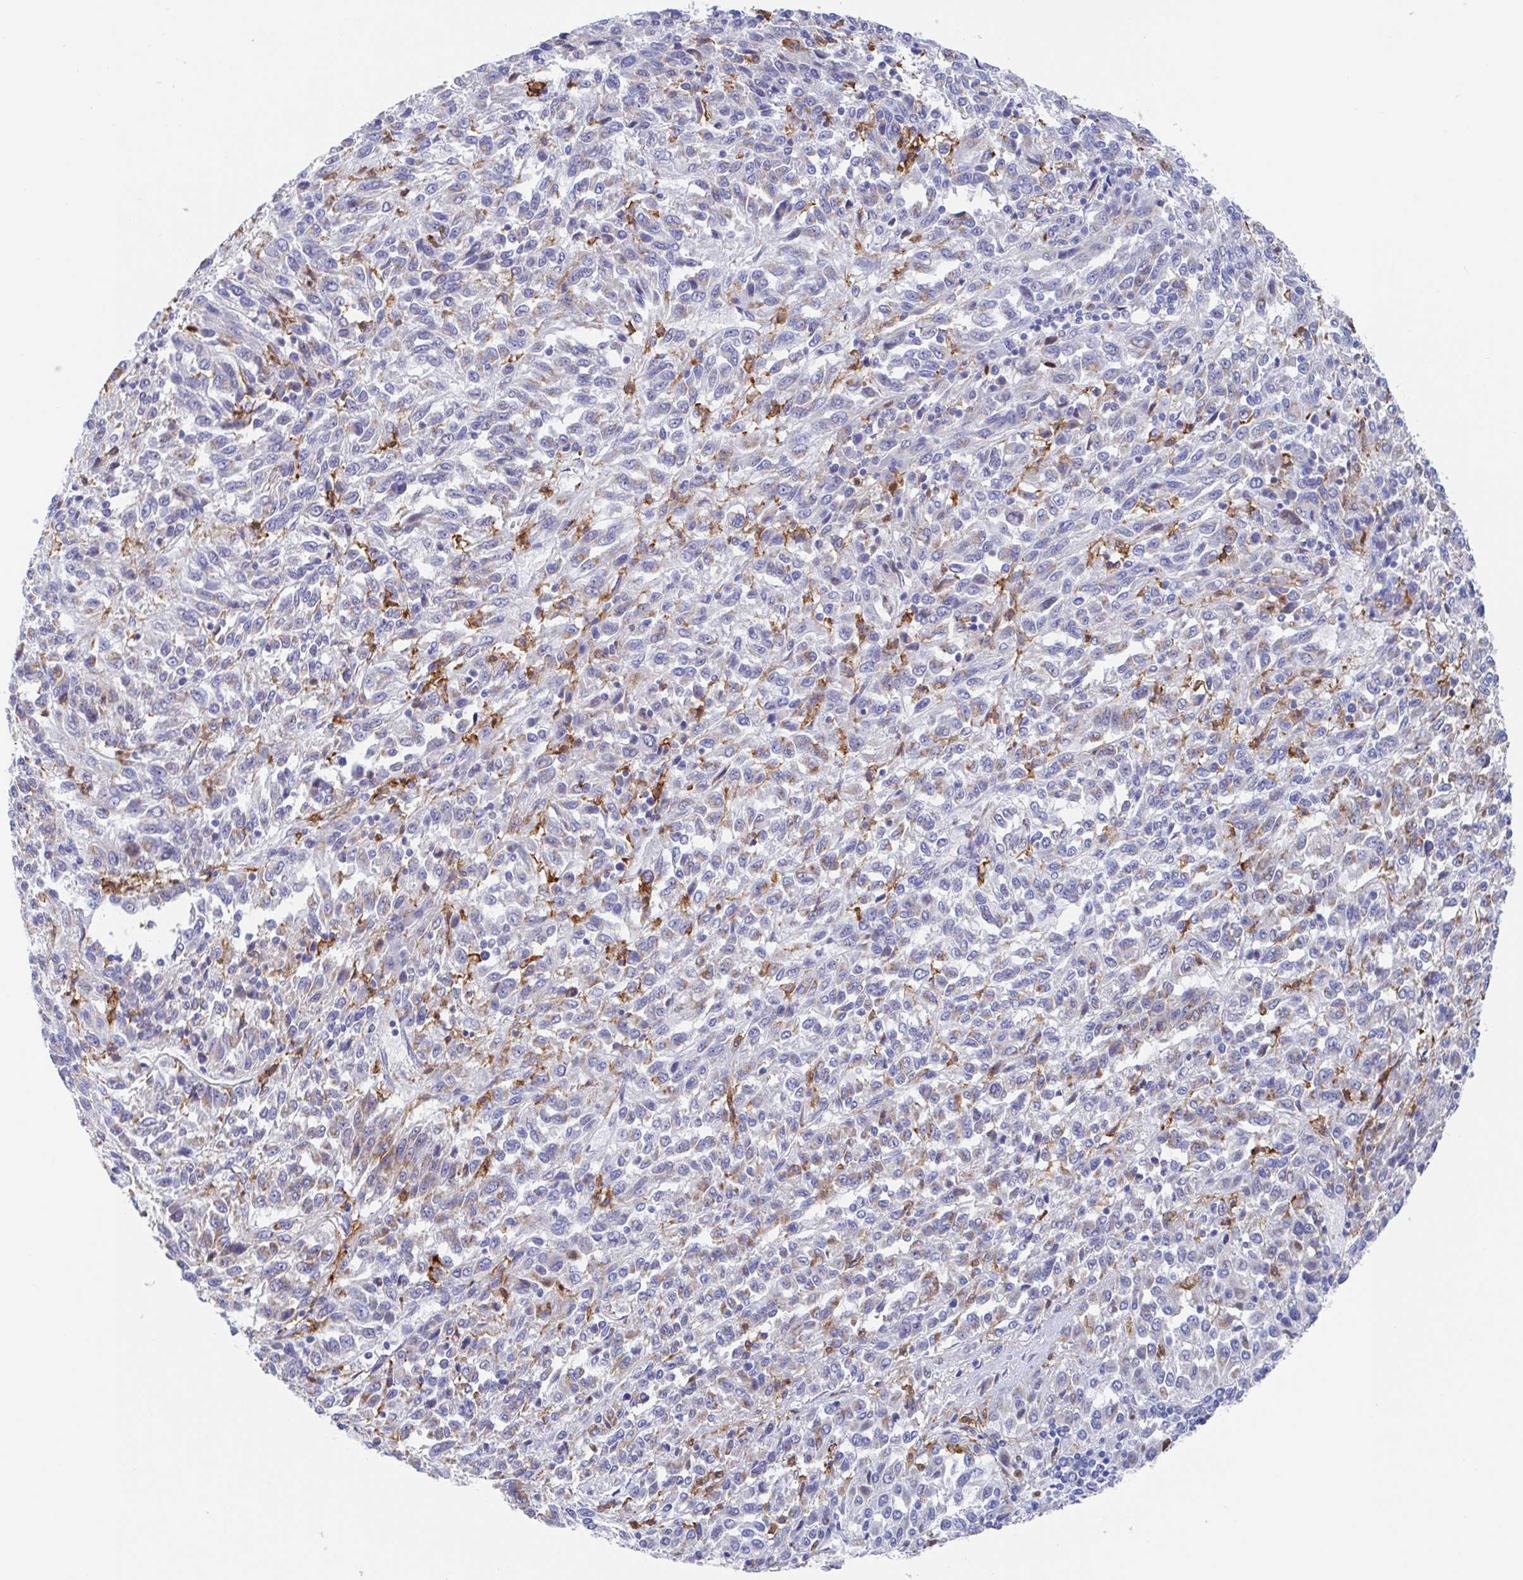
{"staining": {"intensity": "weak", "quantity": "<25%", "location": "cytoplasmic/membranous"}, "tissue": "melanoma", "cell_type": "Tumor cells", "image_type": "cancer", "snomed": [{"axis": "morphology", "description": "Malignant melanoma, Metastatic site"}, {"axis": "topography", "description": "Lung"}], "caption": "The photomicrograph displays no staining of tumor cells in malignant melanoma (metastatic site).", "gene": "FCGR3A", "patient": {"sex": "male", "age": 64}}